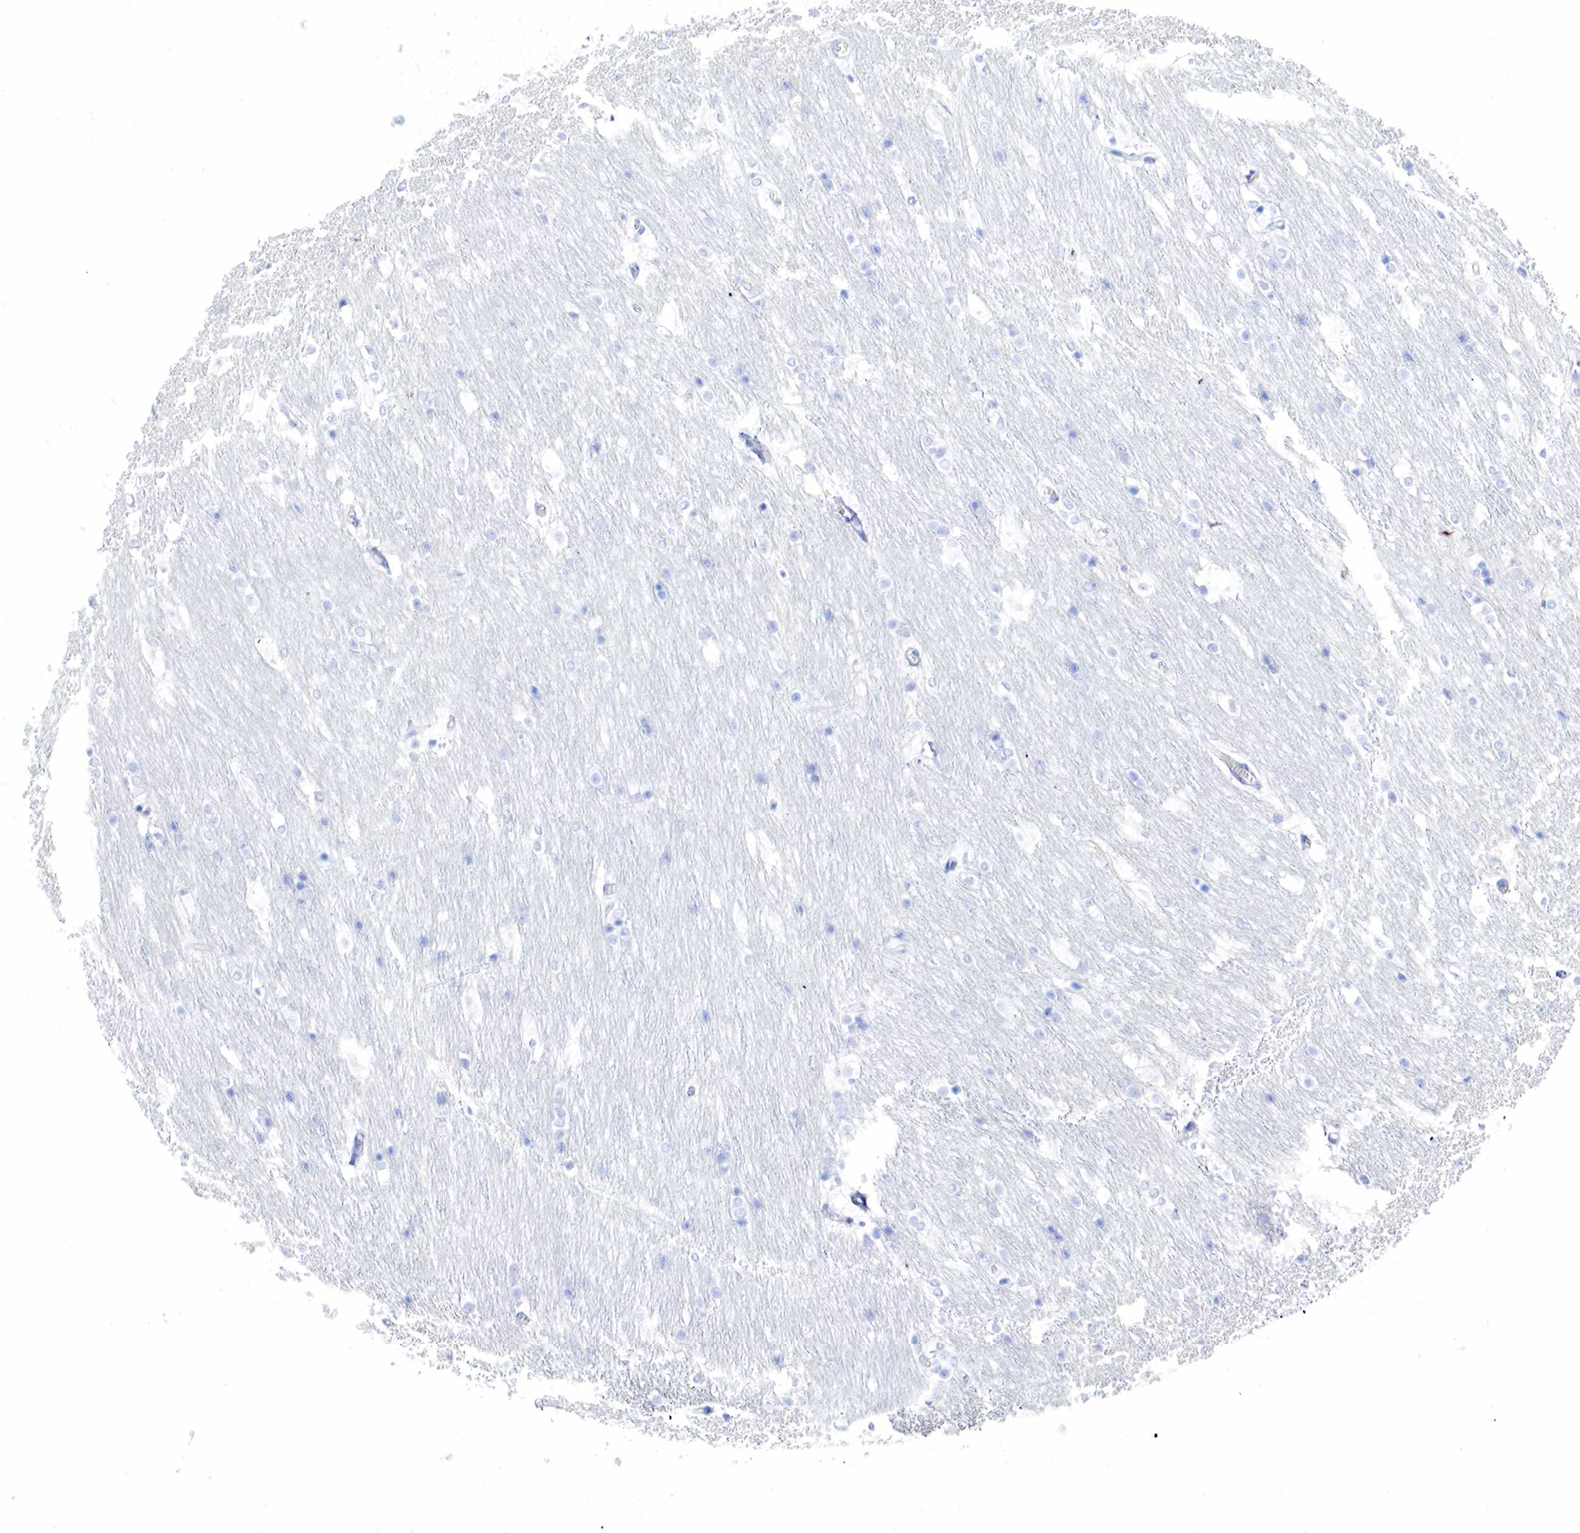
{"staining": {"intensity": "negative", "quantity": "none", "location": "none"}, "tissue": "caudate", "cell_type": "Glial cells", "image_type": "normal", "snomed": [{"axis": "morphology", "description": "Normal tissue, NOS"}, {"axis": "topography", "description": "Lateral ventricle wall"}], "caption": "Caudate stained for a protein using immunohistochemistry (IHC) displays no staining glial cells.", "gene": "INHA", "patient": {"sex": "female", "age": 19}}